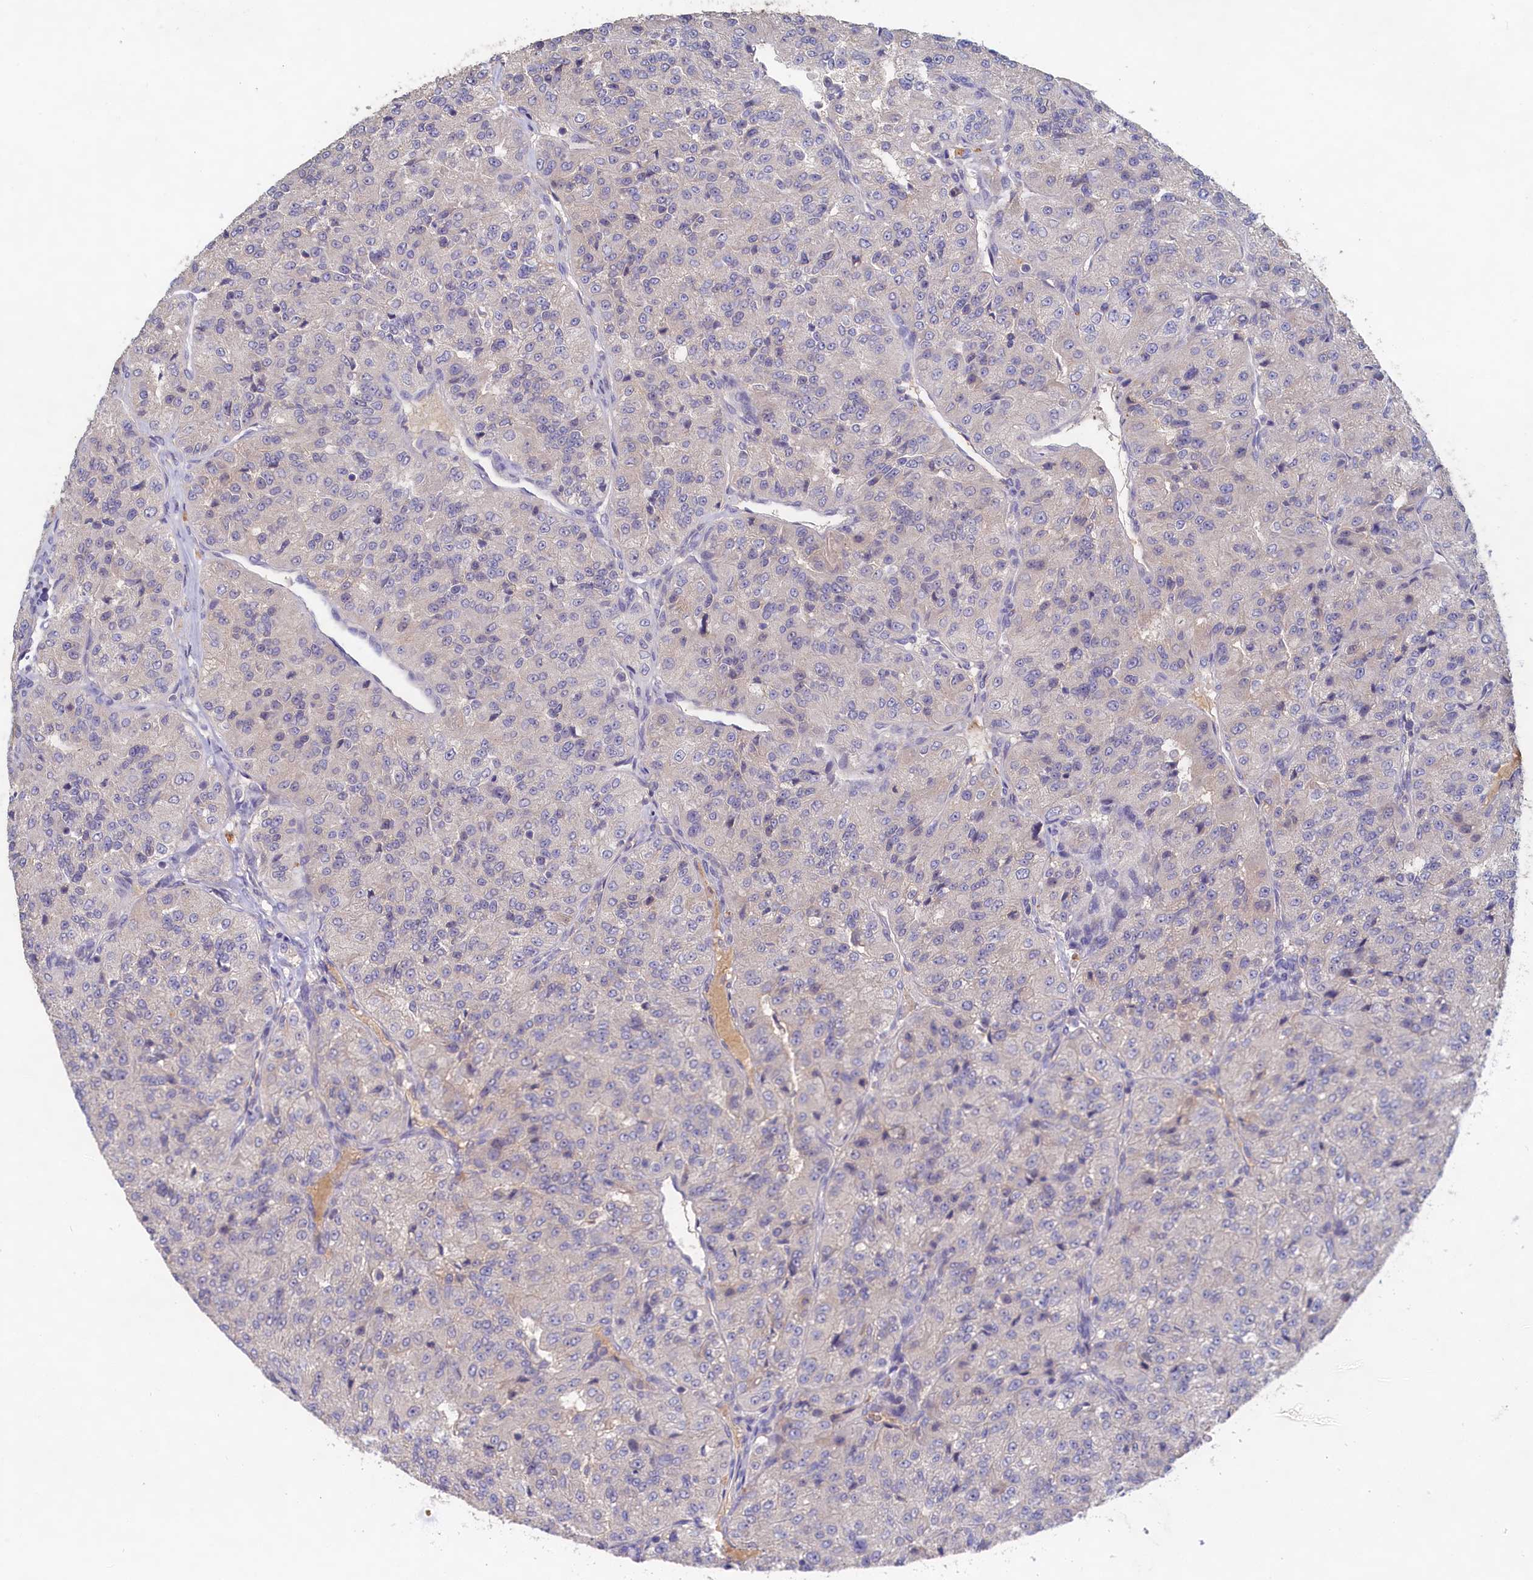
{"staining": {"intensity": "negative", "quantity": "none", "location": "none"}, "tissue": "renal cancer", "cell_type": "Tumor cells", "image_type": "cancer", "snomed": [{"axis": "morphology", "description": "Adenocarcinoma, NOS"}, {"axis": "topography", "description": "Kidney"}], "caption": "DAB immunohistochemical staining of adenocarcinoma (renal) exhibits no significant staining in tumor cells.", "gene": "CELF5", "patient": {"sex": "female", "age": 63}}